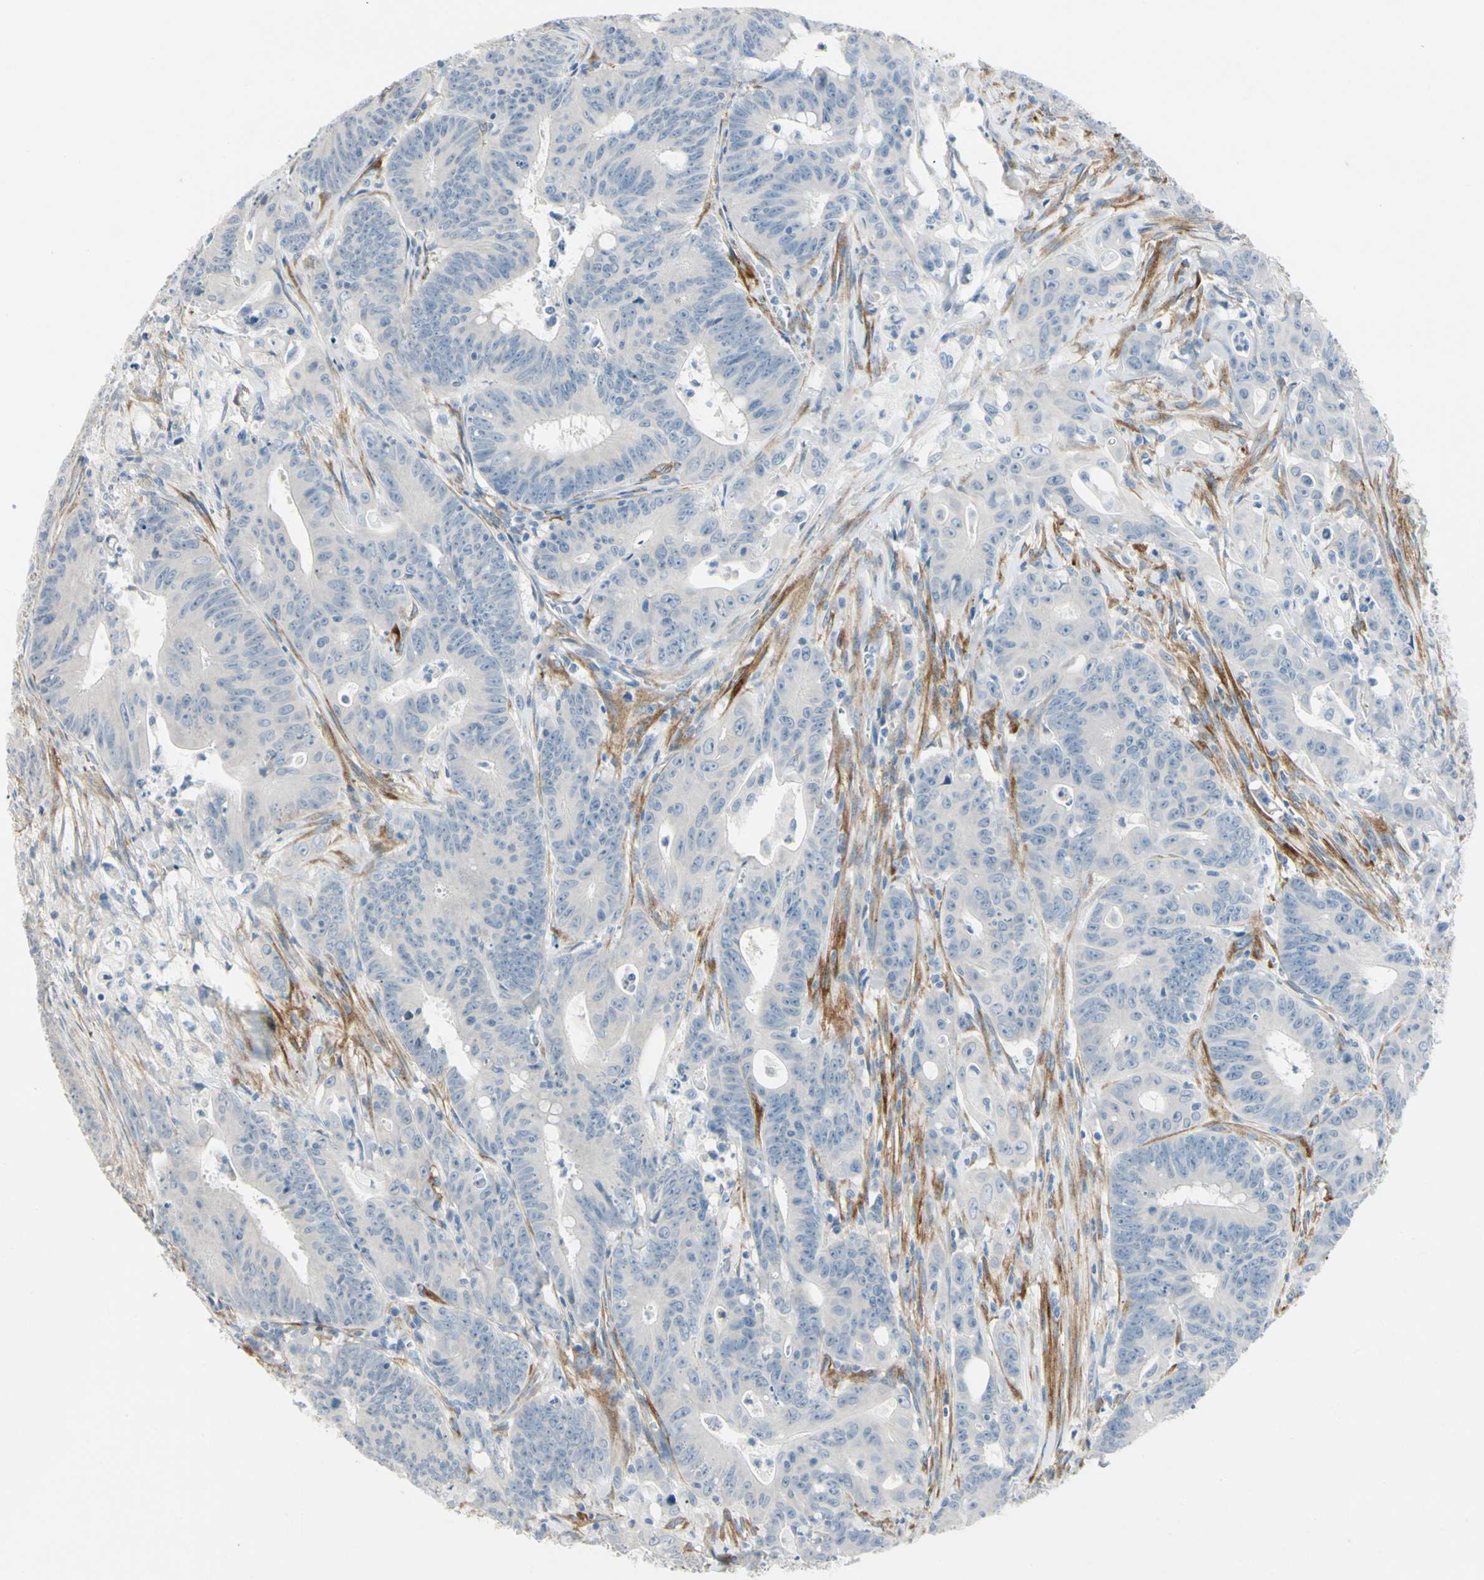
{"staining": {"intensity": "negative", "quantity": "none", "location": "none"}, "tissue": "colorectal cancer", "cell_type": "Tumor cells", "image_type": "cancer", "snomed": [{"axis": "morphology", "description": "Adenocarcinoma, NOS"}, {"axis": "topography", "description": "Colon"}], "caption": "Immunohistochemistry micrograph of colorectal cancer (adenocarcinoma) stained for a protein (brown), which shows no expression in tumor cells.", "gene": "AMPH", "patient": {"sex": "male", "age": 45}}